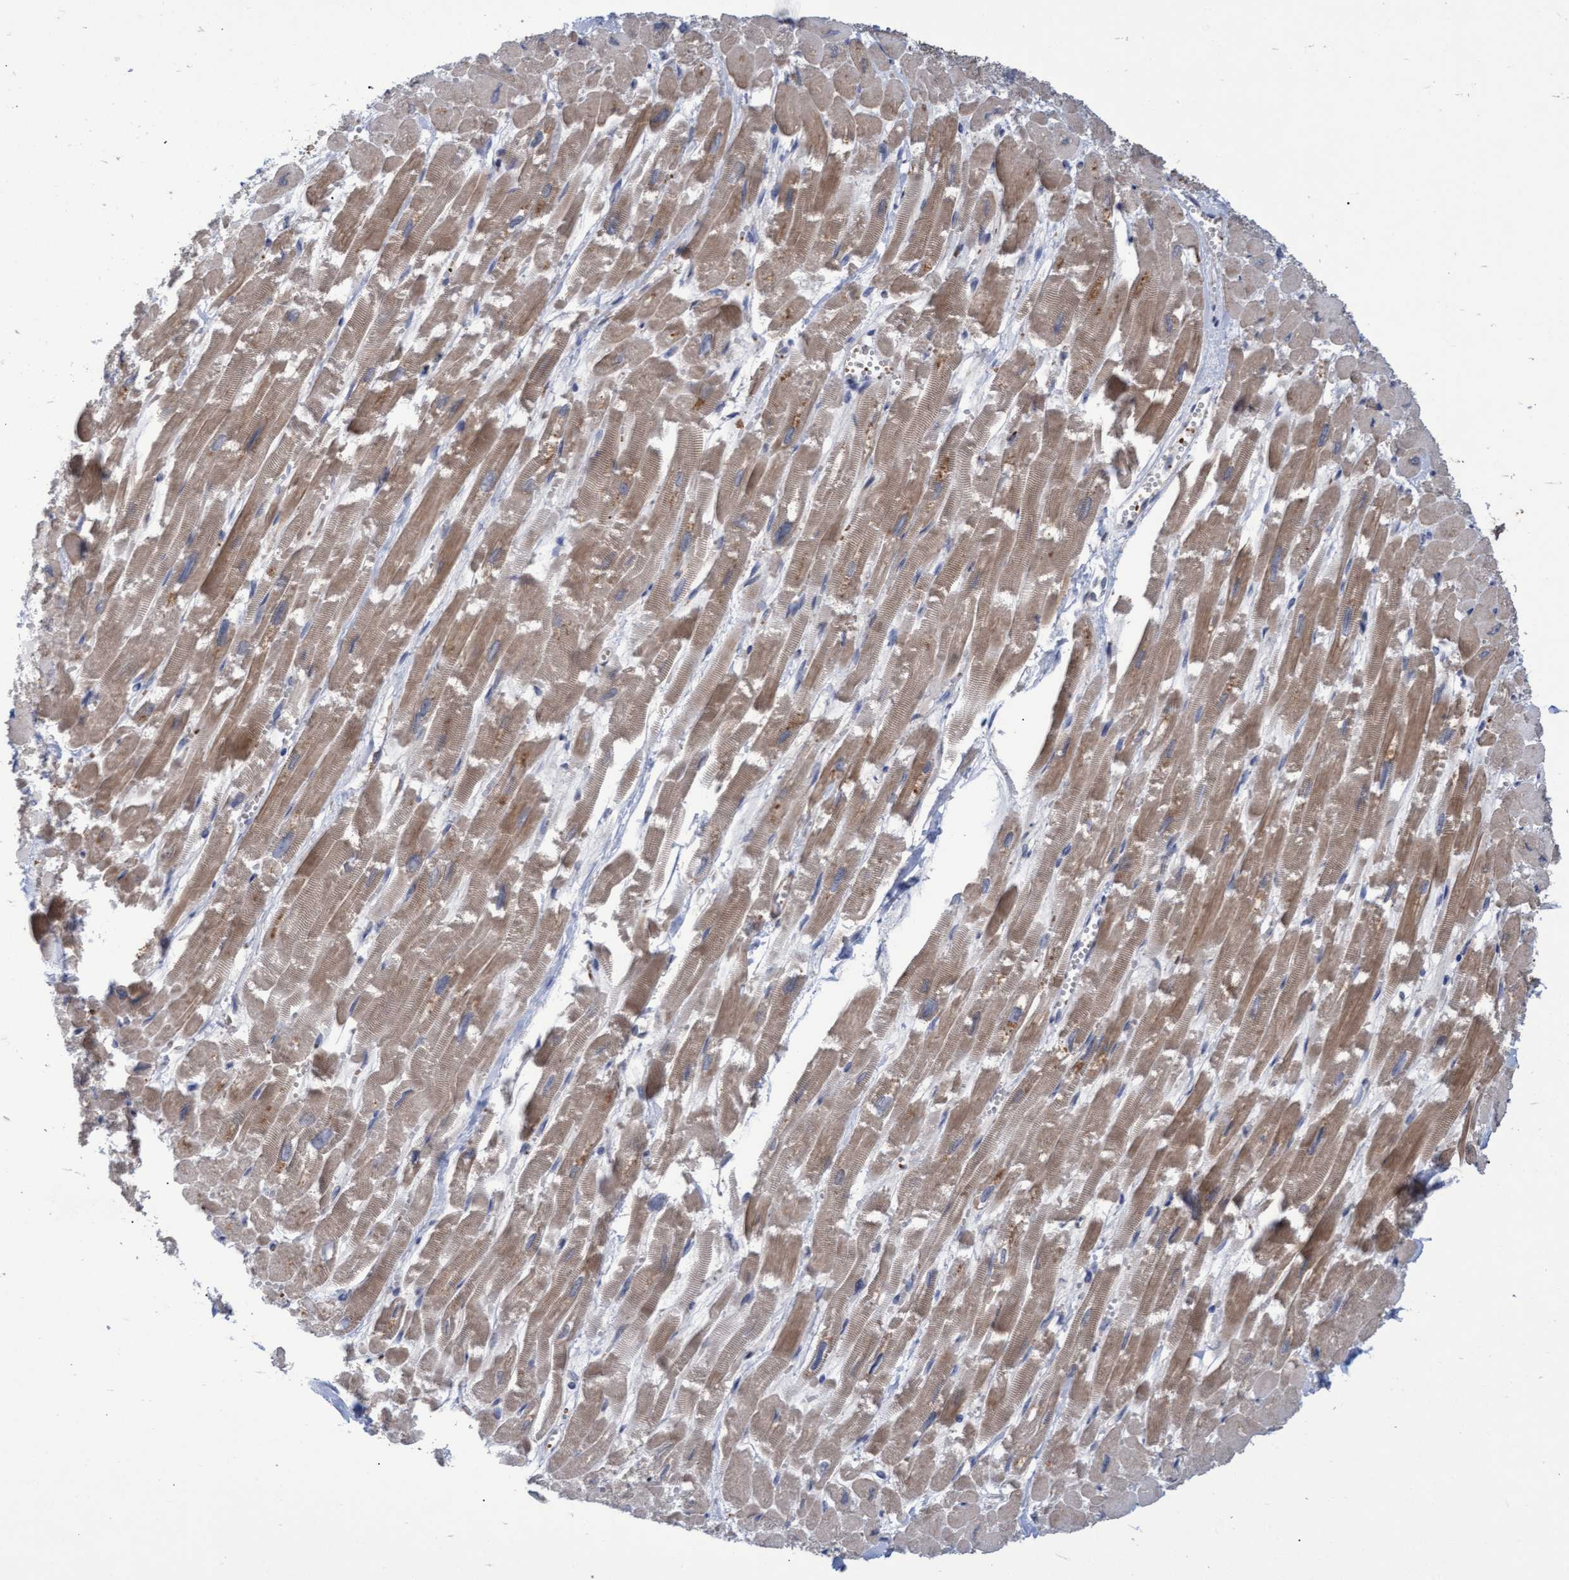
{"staining": {"intensity": "moderate", "quantity": ">75%", "location": "cytoplasmic/membranous"}, "tissue": "heart muscle", "cell_type": "Cardiomyocytes", "image_type": "normal", "snomed": [{"axis": "morphology", "description": "Normal tissue, NOS"}, {"axis": "topography", "description": "Heart"}], "caption": "Immunohistochemistry of normal heart muscle reveals medium levels of moderate cytoplasmic/membranous positivity in about >75% of cardiomyocytes.", "gene": "NAA15", "patient": {"sex": "male", "age": 54}}